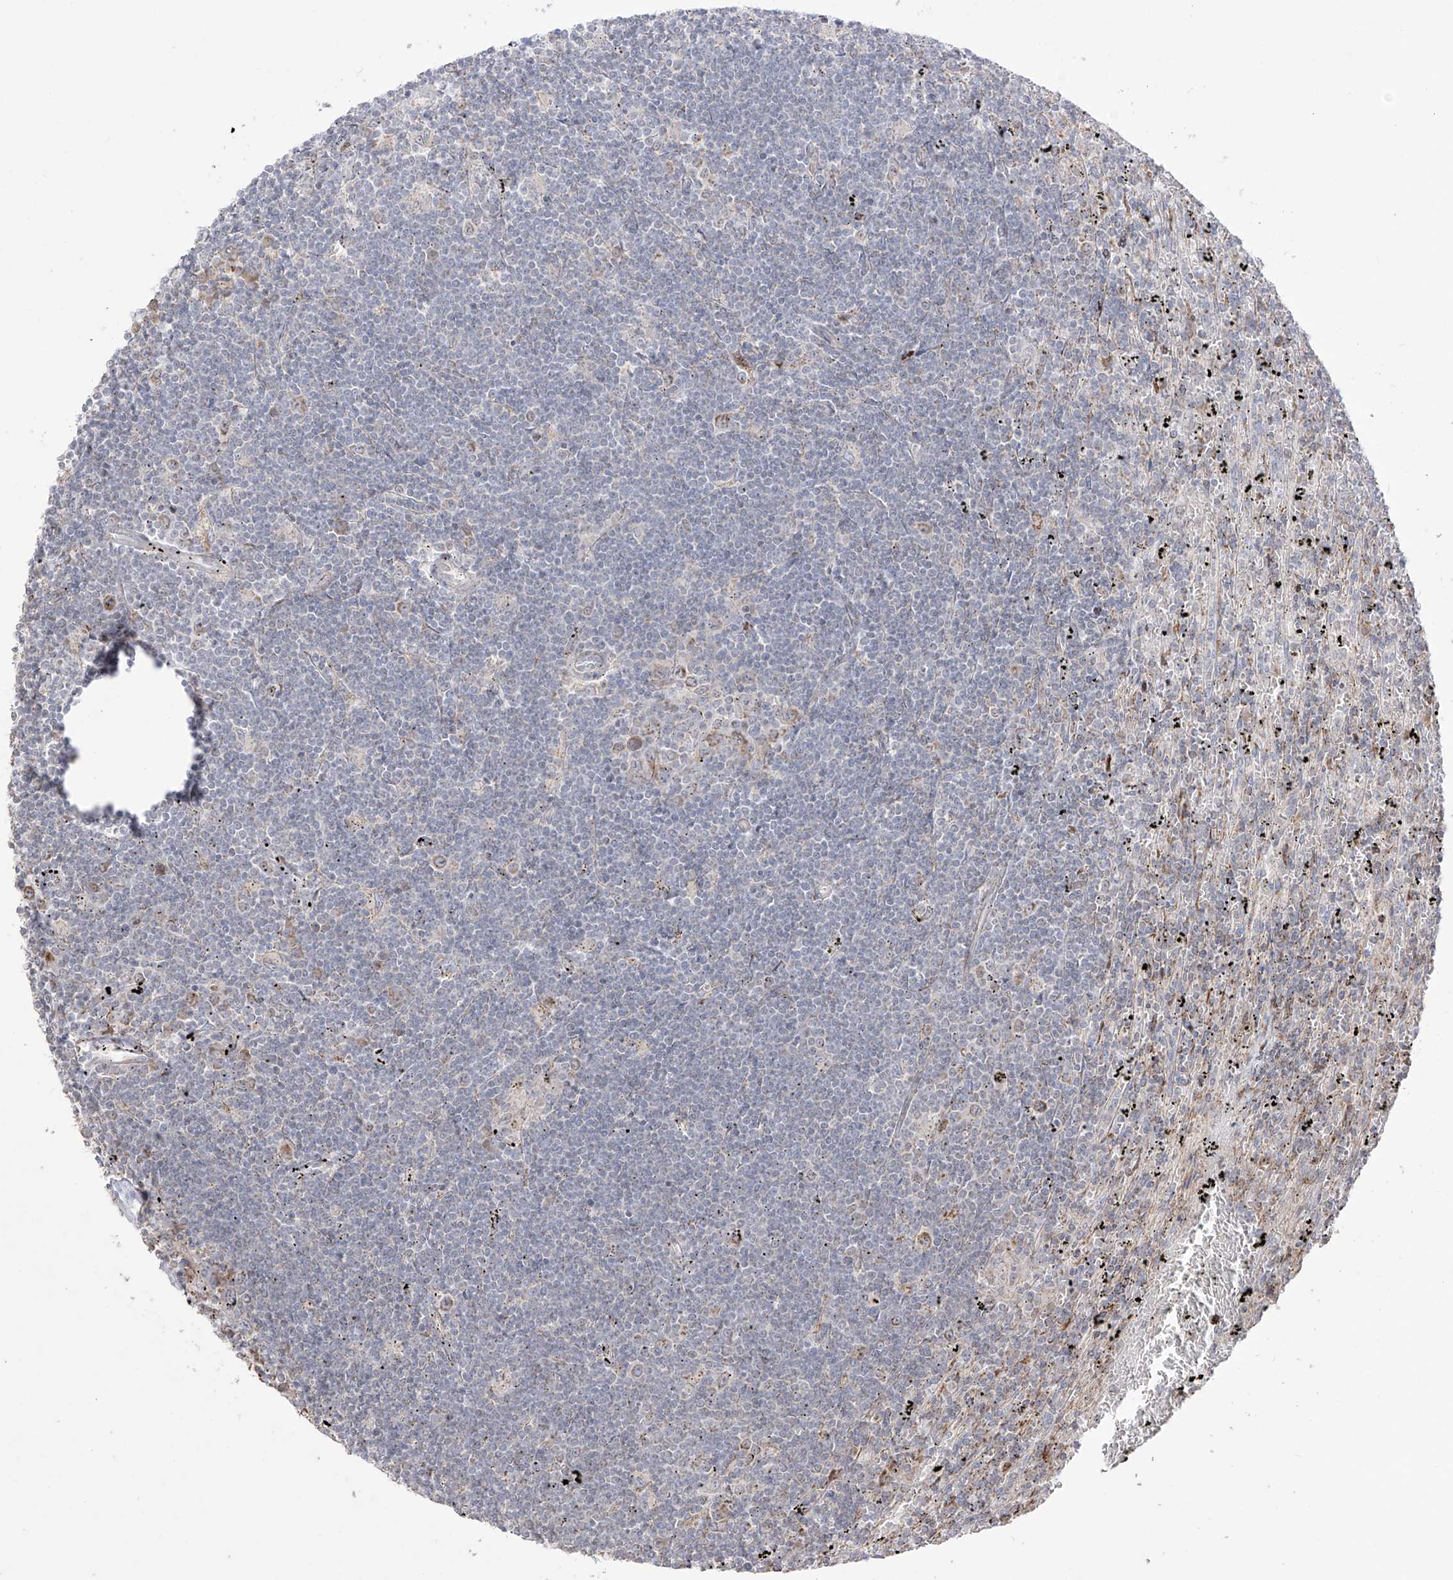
{"staining": {"intensity": "negative", "quantity": "none", "location": "none"}, "tissue": "lymphoma", "cell_type": "Tumor cells", "image_type": "cancer", "snomed": [{"axis": "morphology", "description": "Malignant lymphoma, non-Hodgkin's type, Low grade"}, {"axis": "topography", "description": "Spleen"}], "caption": "Tumor cells are negative for brown protein staining in lymphoma.", "gene": "YKT6", "patient": {"sex": "male", "age": 76}}